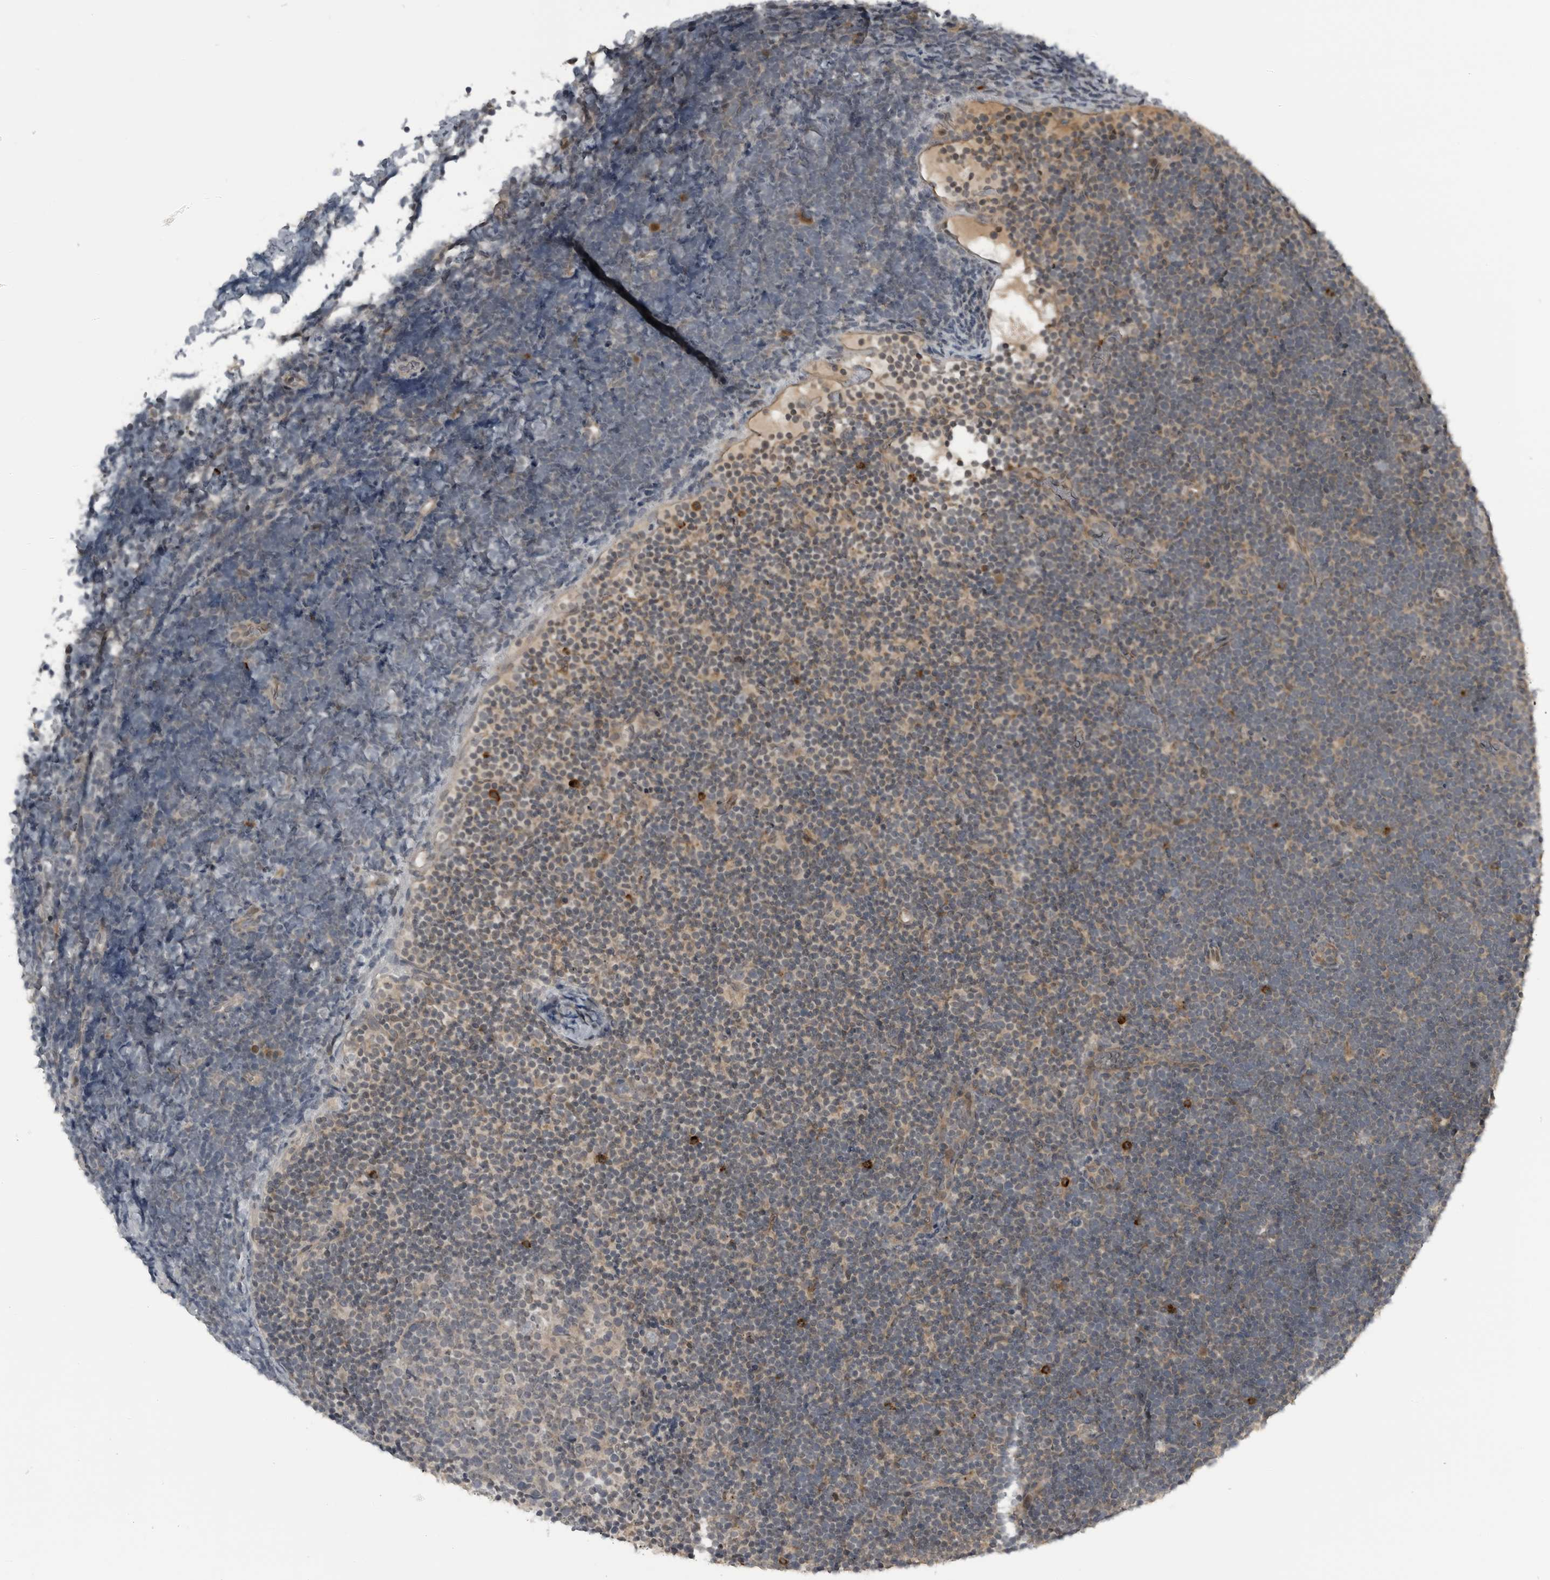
{"staining": {"intensity": "negative", "quantity": "none", "location": "none"}, "tissue": "lymphoma", "cell_type": "Tumor cells", "image_type": "cancer", "snomed": [{"axis": "morphology", "description": "Malignant lymphoma, non-Hodgkin's type, High grade"}, {"axis": "topography", "description": "Lymph node"}], "caption": "Immunohistochemistry of malignant lymphoma, non-Hodgkin's type (high-grade) exhibits no expression in tumor cells. (Brightfield microscopy of DAB (3,3'-diaminobenzidine) immunohistochemistry at high magnification).", "gene": "GAK", "patient": {"sex": "male", "age": 13}}